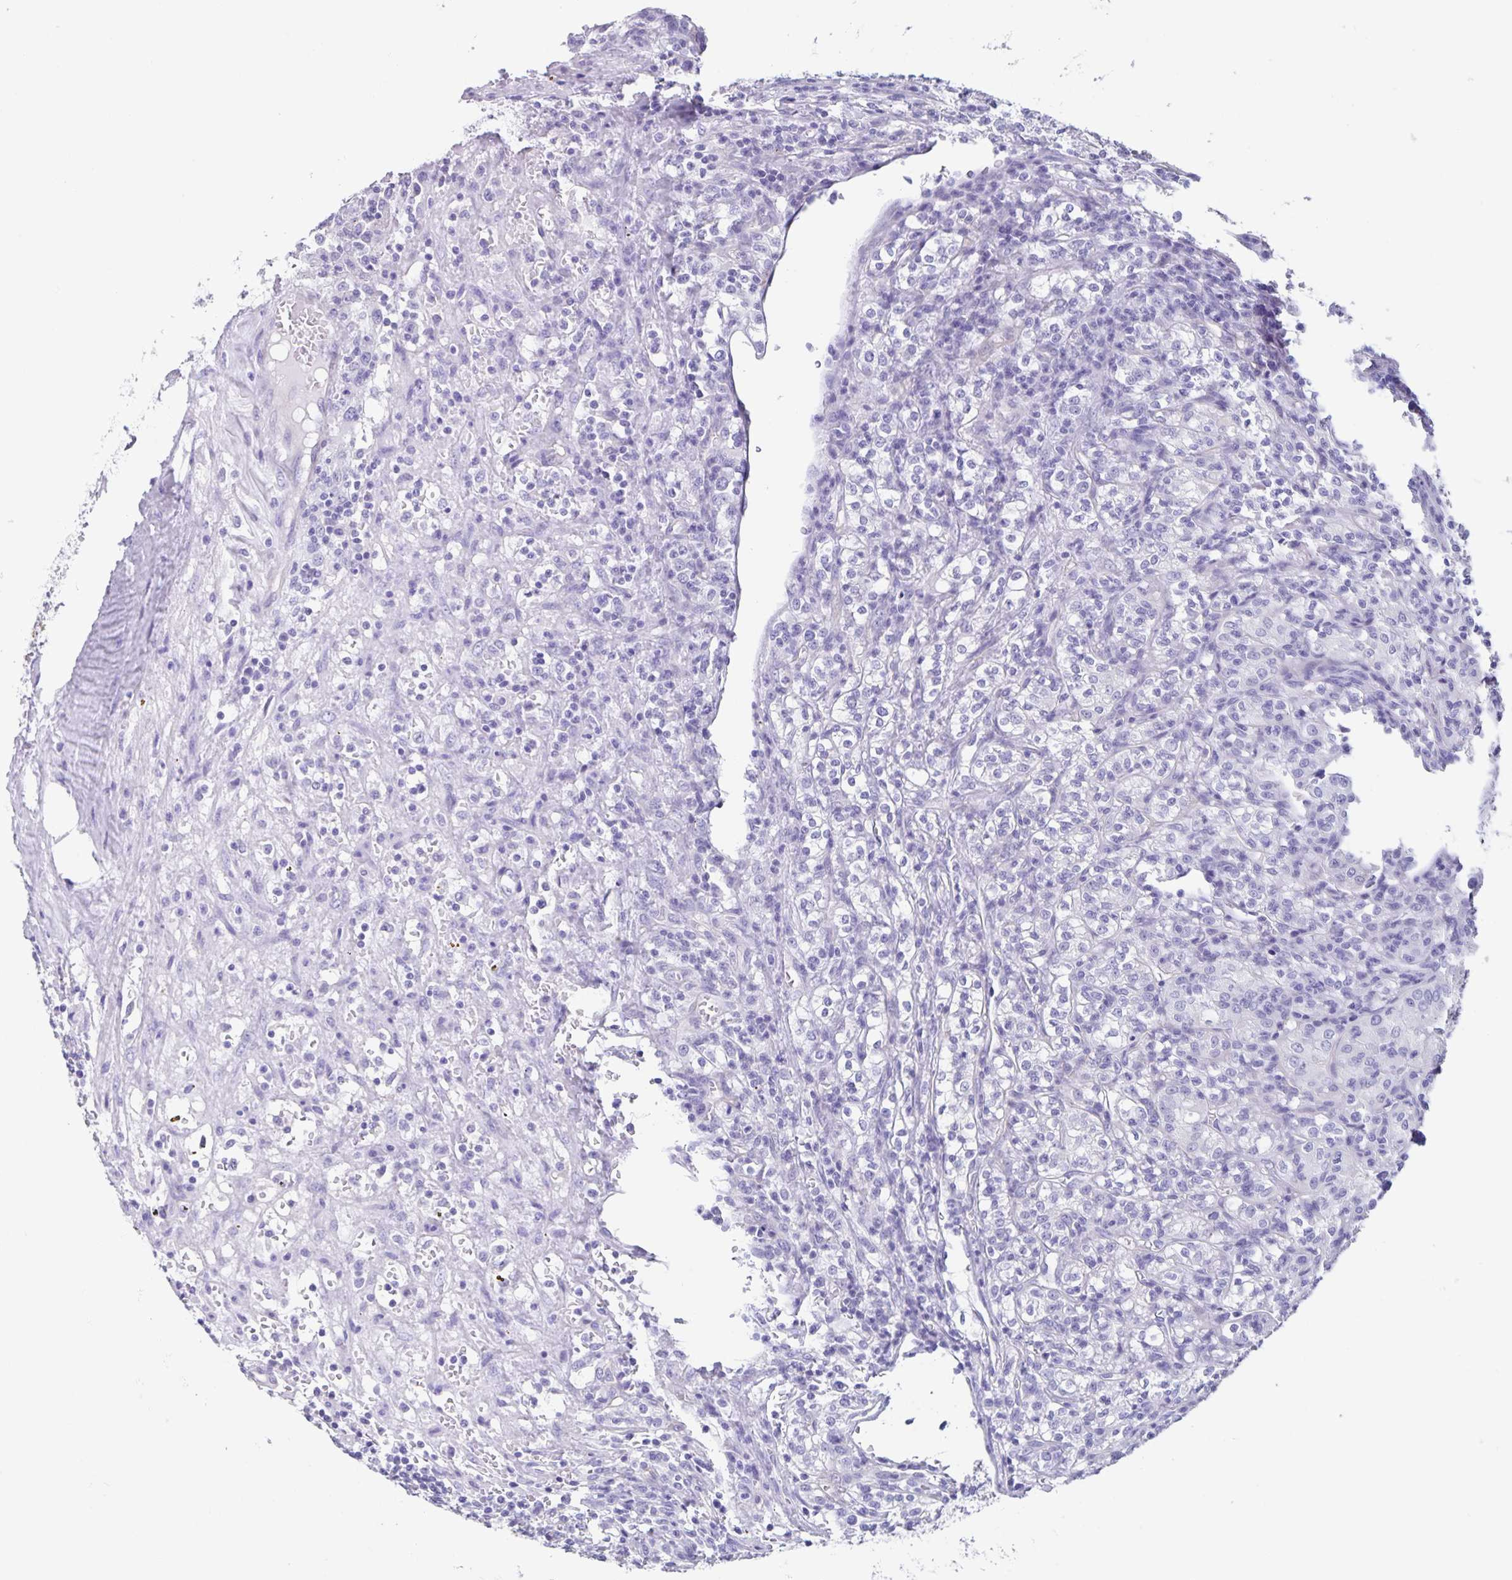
{"staining": {"intensity": "negative", "quantity": "none", "location": "none"}, "tissue": "renal cancer", "cell_type": "Tumor cells", "image_type": "cancer", "snomed": [{"axis": "morphology", "description": "Adenocarcinoma, NOS"}, {"axis": "topography", "description": "Kidney"}], "caption": "Immunohistochemical staining of human adenocarcinoma (renal) displays no significant staining in tumor cells.", "gene": "SYNM", "patient": {"sex": "male", "age": 36}}